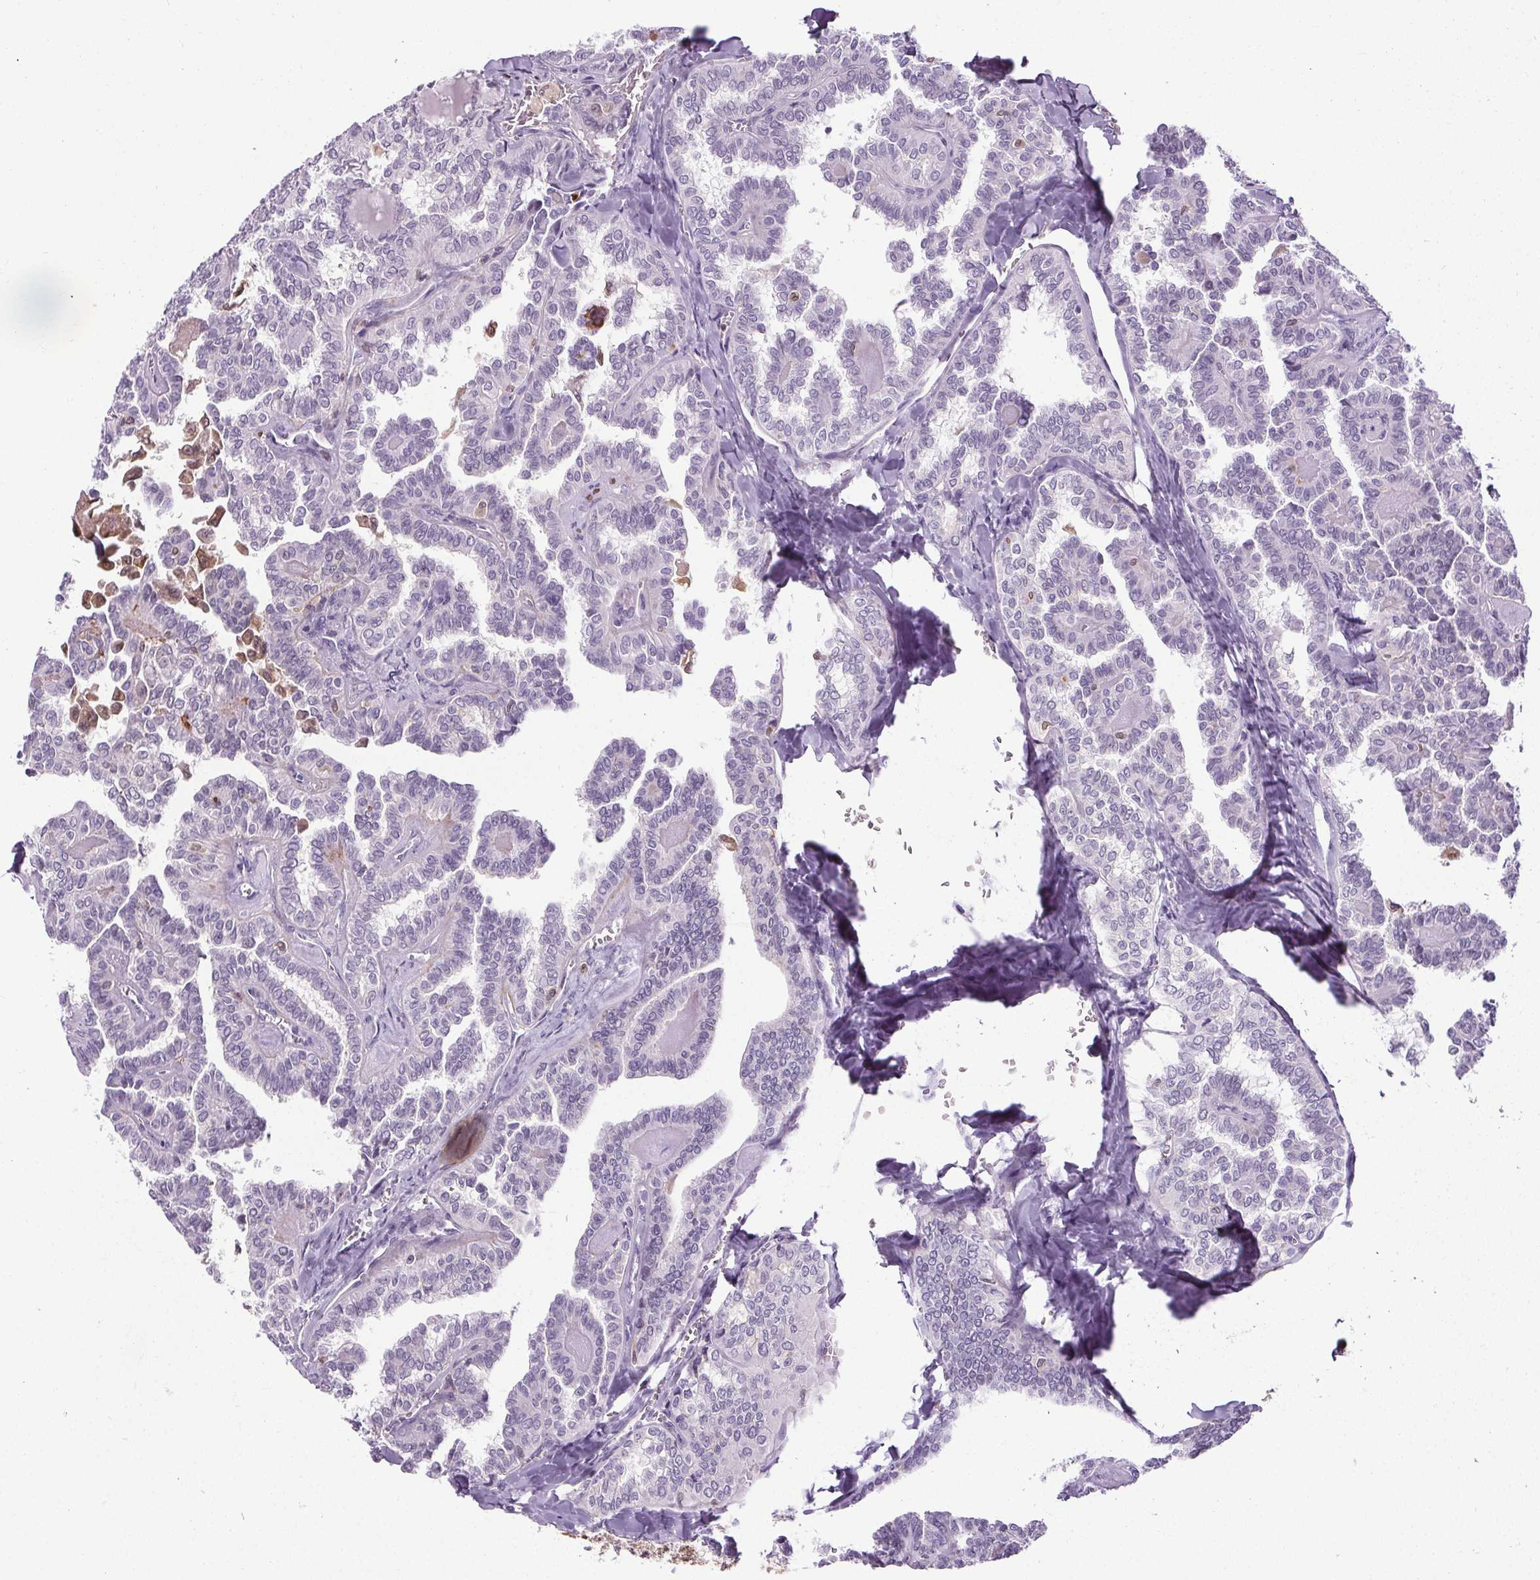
{"staining": {"intensity": "negative", "quantity": "none", "location": "none"}, "tissue": "thyroid cancer", "cell_type": "Tumor cells", "image_type": "cancer", "snomed": [{"axis": "morphology", "description": "Papillary adenocarcinoma, NOS"}, {"axis": "topography", "description": "Thyroid gland"}], "caption": "An immunohistochemistry histopathology image of thyroid cancer is shown. There is no staining in tumor cells of thyroid cancer.", "gene": "TMEM240", "patient": {"sex": "female", "age": 41}}